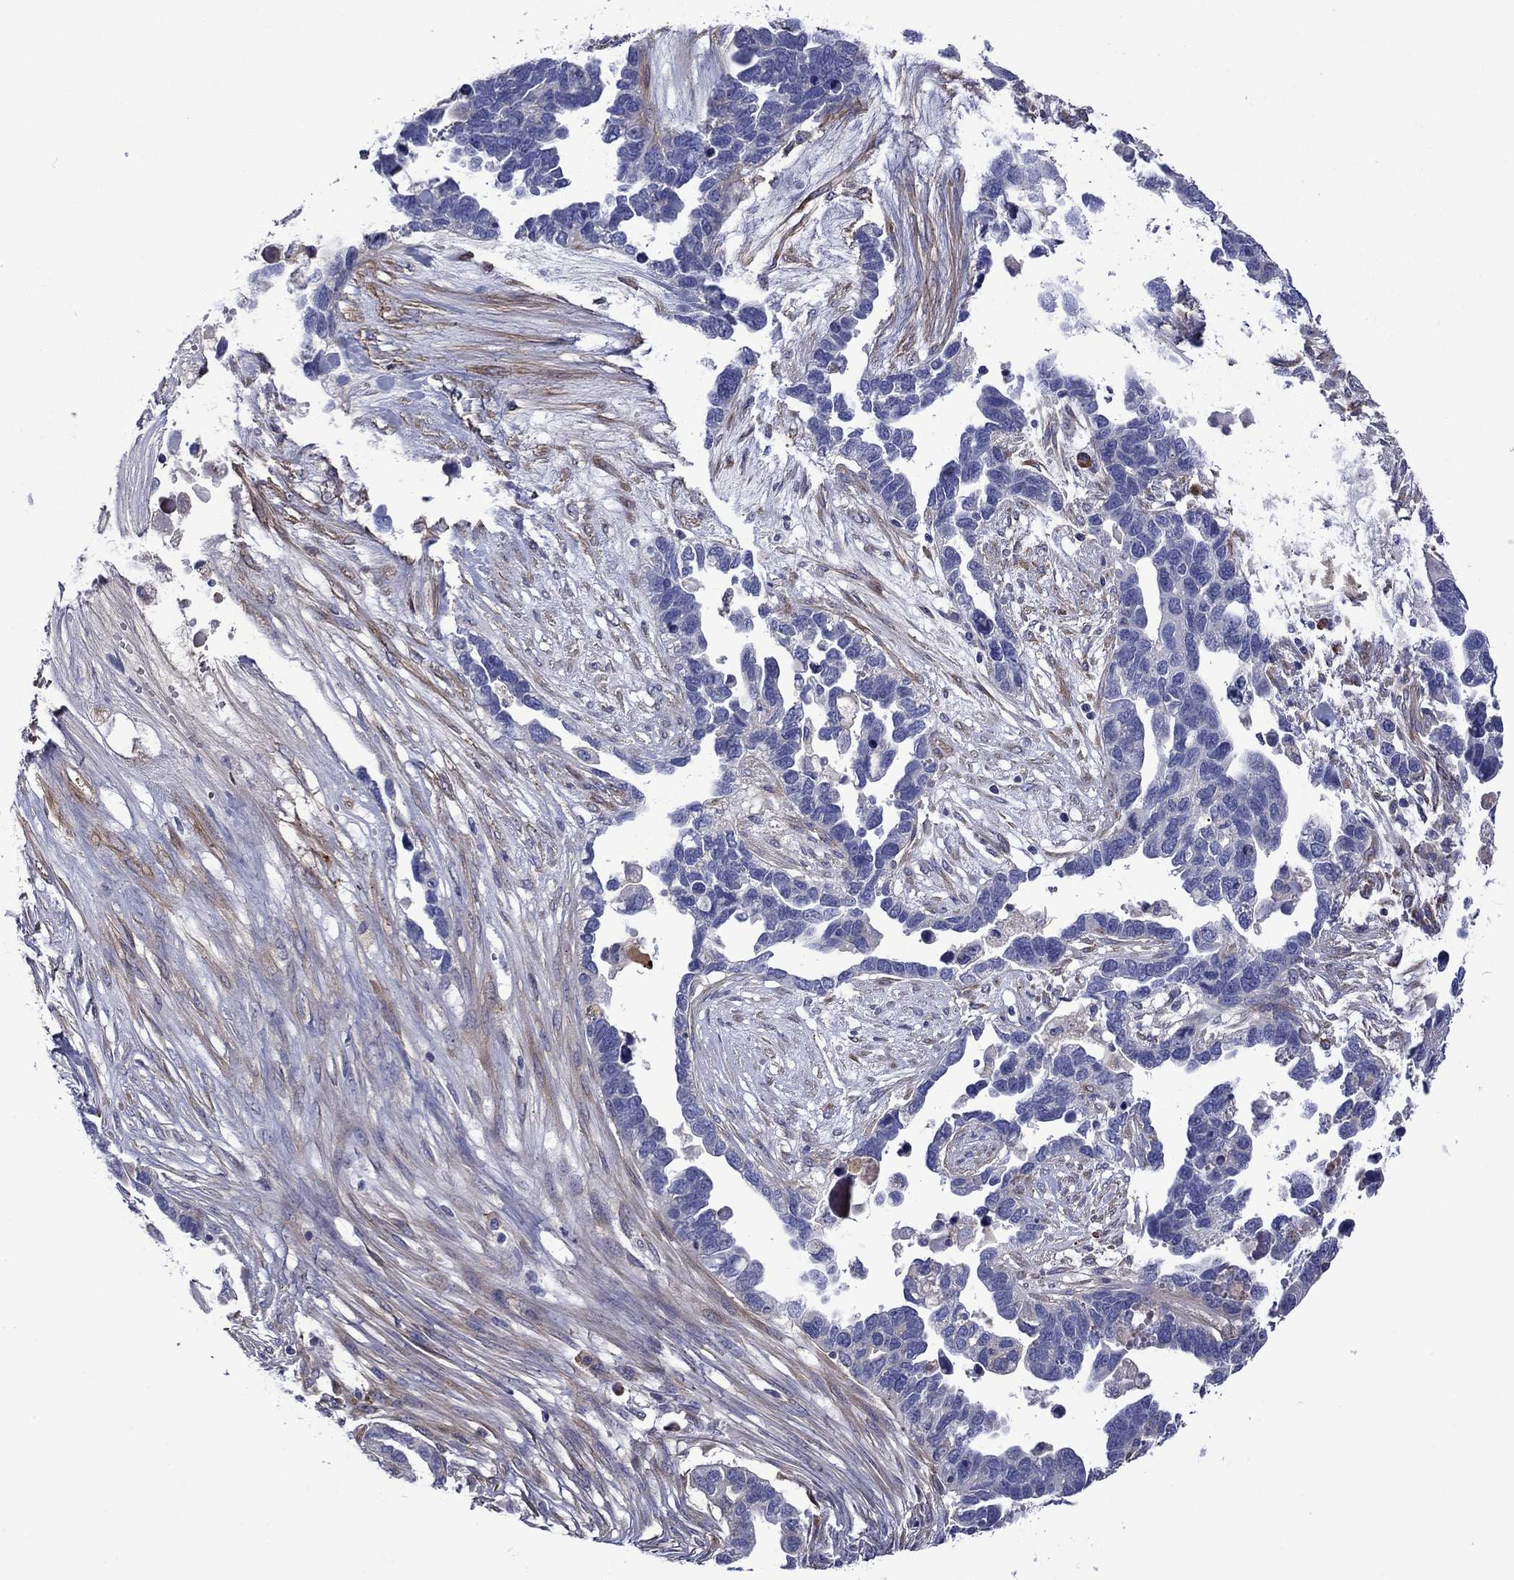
{"staining": {"intensity": "negative", "quantity": "none", "location": "none"}, "tissue": "ovarian cancer", "cell_type": "Tumor cells", "image_type": "cancer", "snomed": [{"axis": "morphology", "description": "Cystadenocarcinoma, serous, NOS"}, {"axis": "topography", "description": "Ovary"}], "caption": "Ovarian cancer stained for a protein using immunohistochemistry displays no staining tumor cells.", "gene": "HSPG2", "patient": {"sex": "female", "age": 54}}